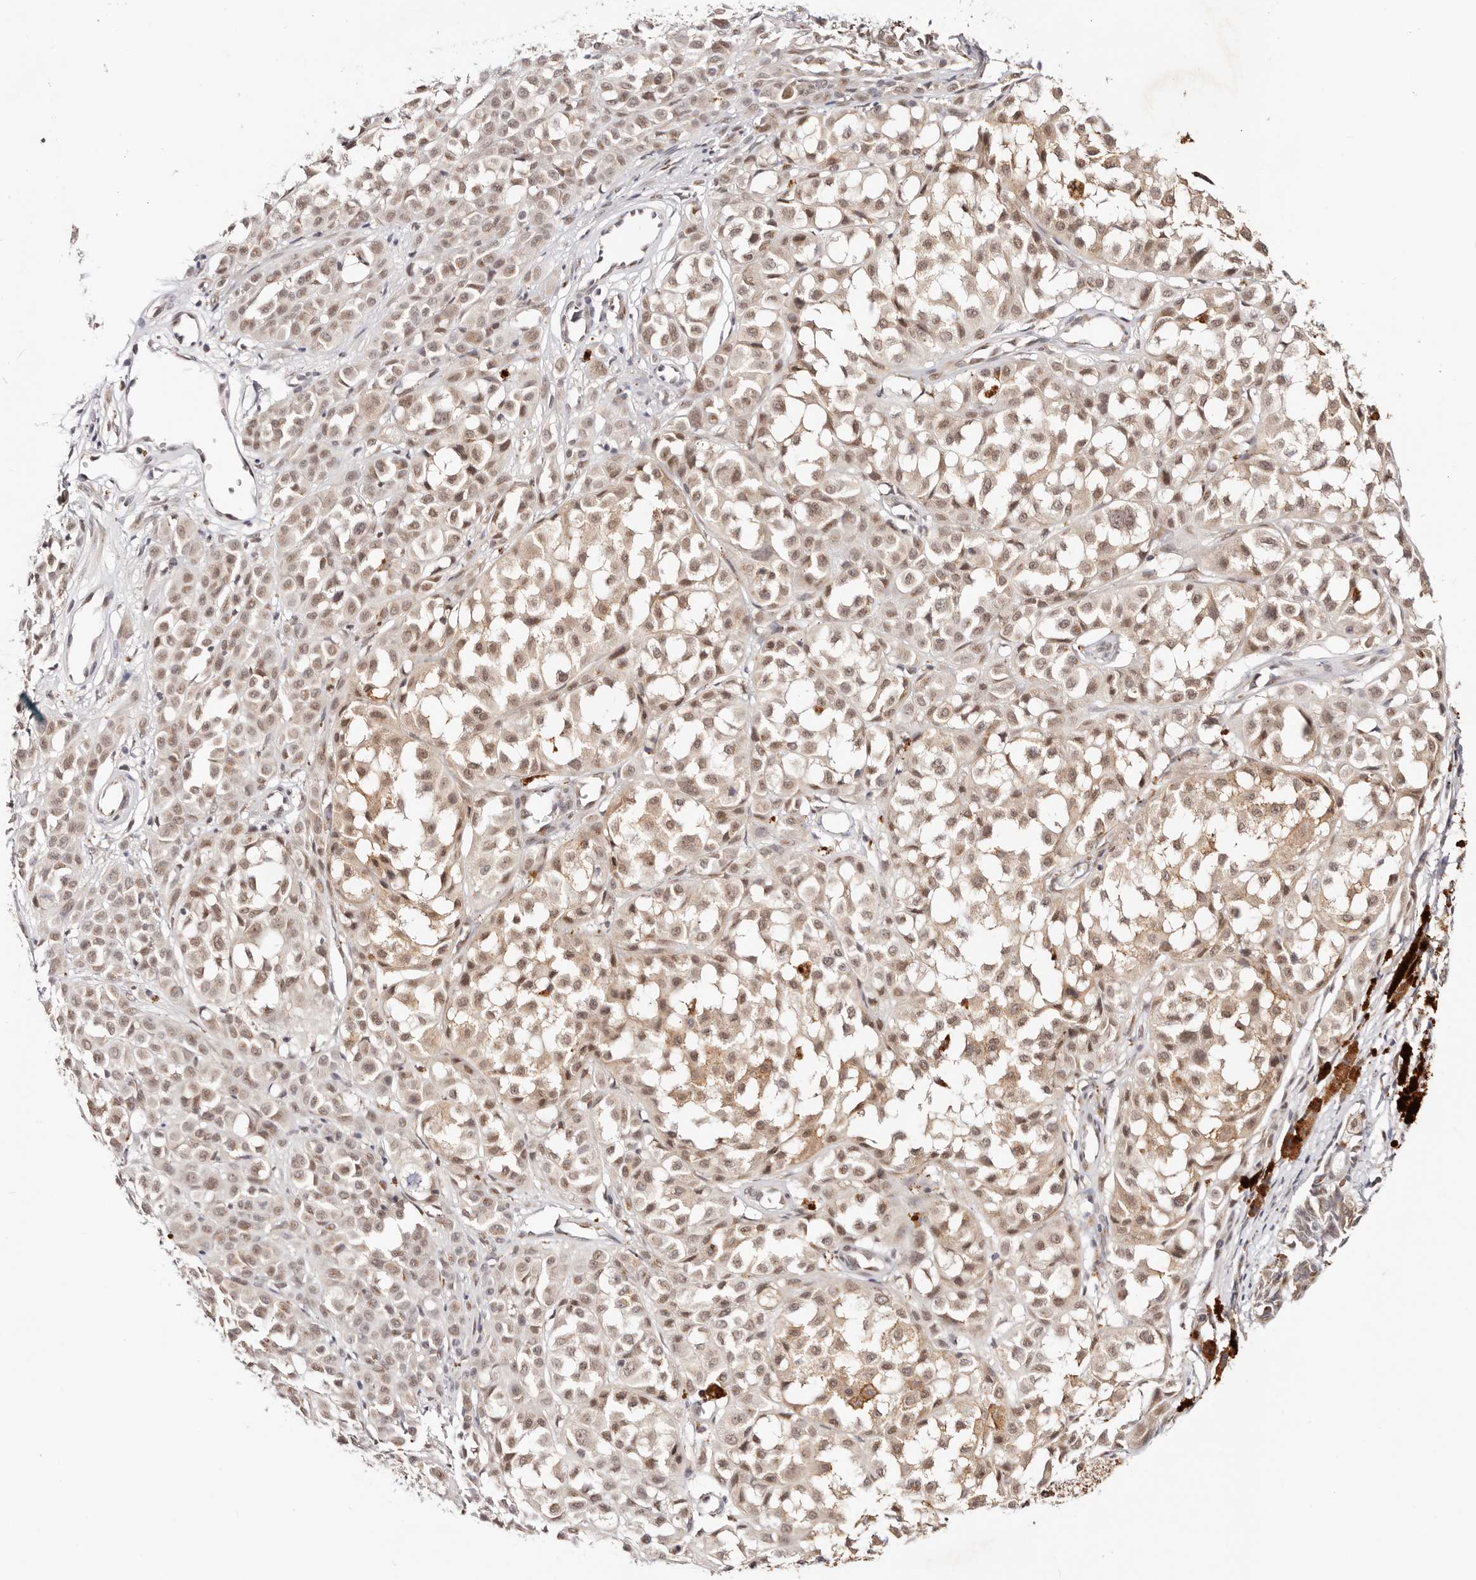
{"staining": {"intensity": "weak", "quantity": ">75%", "location": "cytoplasmic/membranous,nuclear"}, "tissue": "melanoma", "cell_type": "Tumor cells", "image_type": "cancer", "snomed": [{"axis": "morphology", "description": "Malignant melanoma, NOS"}, {"axis": "topography", "description": "Skin of leg"}], "caption": "Approximately >75% of tumor cells in human malignant melanoma show weak cytoplasmic/membranous and nuclear protein positivity as visualized by brown immunohistochemical staining.", "gene": "VIPAS39", "patient": {"sex": "female", "age": 72}}